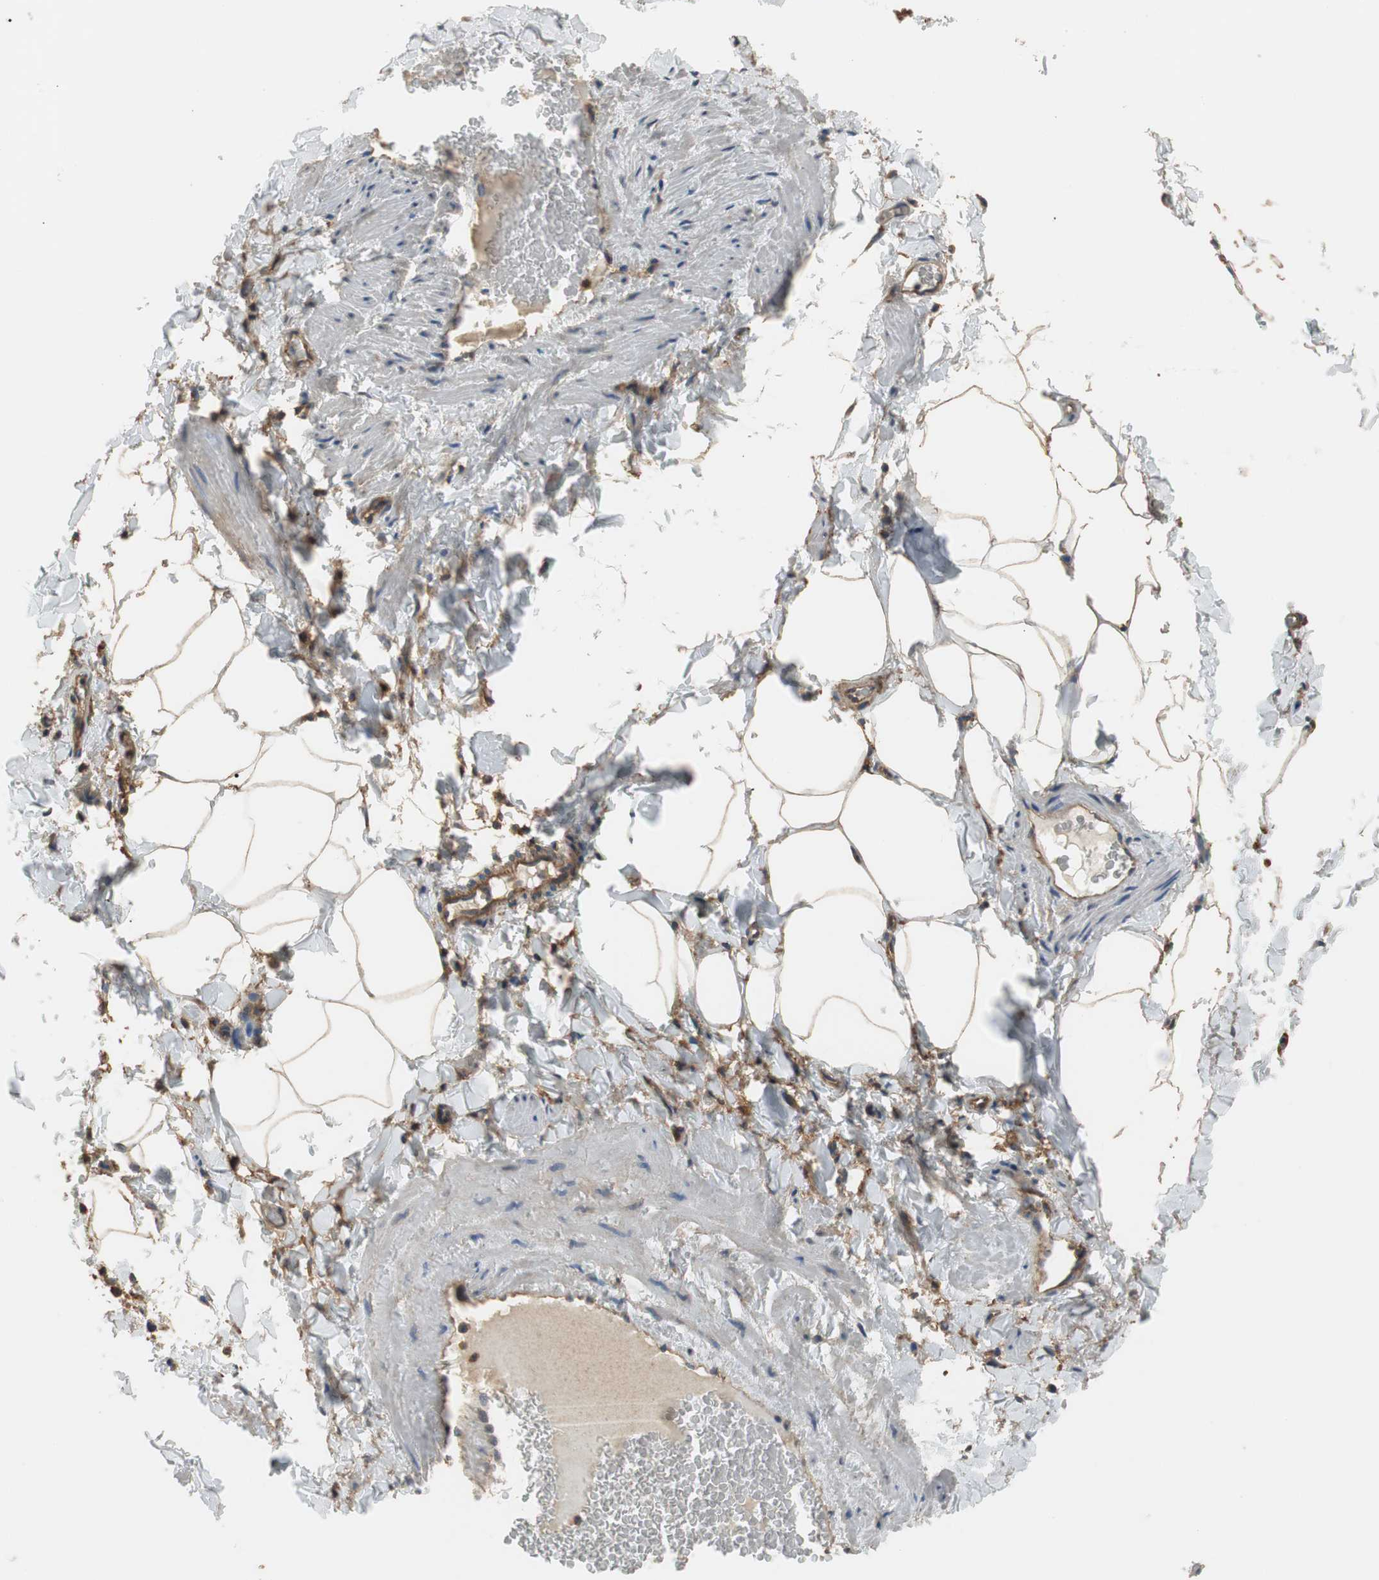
{"staining": {"intensity": "moderate", "quantity": ">75%", "location": "cytoplasmic/membranous"}, "tissue": "adipose tissue", "cell_type": "Adipocytes", "image_type": "normal", "snomed": [{"axis": "morphology", "description": "Normal tissue, NOS"}, {"axis": "topography", "description": "Vascular tissue"}], "caption": "IHC of normal adipose tissue exhibits medium levels of moderate cytoplasmic/membranous staining in about >75% of adipocytes. (DAB (3,3'-diaminobenzidine) = brown stain, brightfield microscopy at high magnification).", "gene": "IL1RL1", "patient": {"sex": "male", "age": 41}}